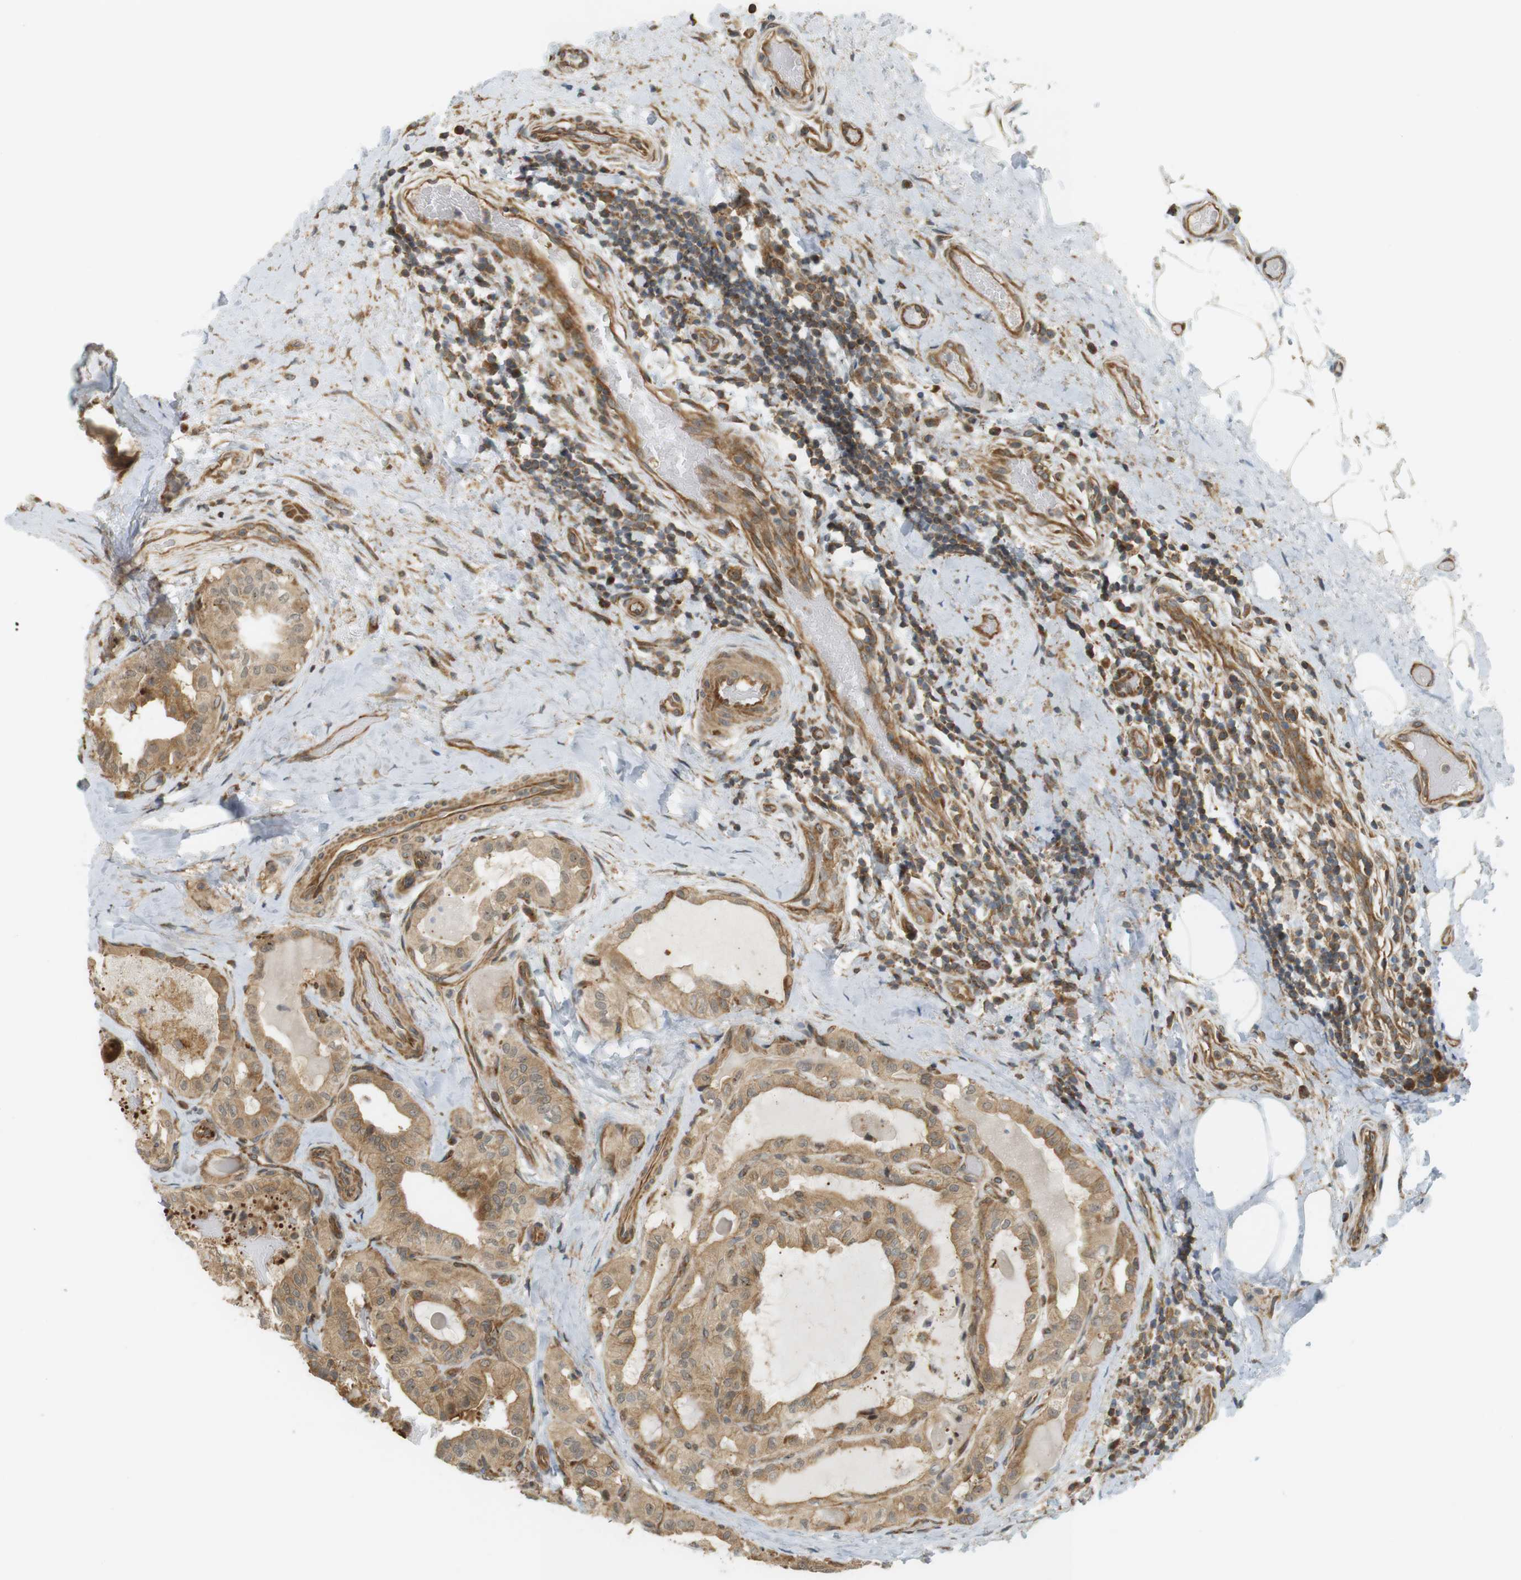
{"staining": {"intensity": "moderate", "quantity": ">75%", "location": "cytoplasmic/membranous,nuclear"}, "tissue": "thyroid cancer", "cell_type": "Tumor cells", "image_type": "cancer", "snomed": [{"axis": "morphology", "description": "Papillary adenocarcinoma, NOS"}, {"axis": "topography", "description": "Thyroid gland"}], "caption": "A brown stain labels moderate cytoplasmic/membranous and nuclear positivity of a protein in thyroid papillary adenocarcinoma tumor cells.", "gene": "PA2G4", "patient": {"sex": "male", "age": 77}}